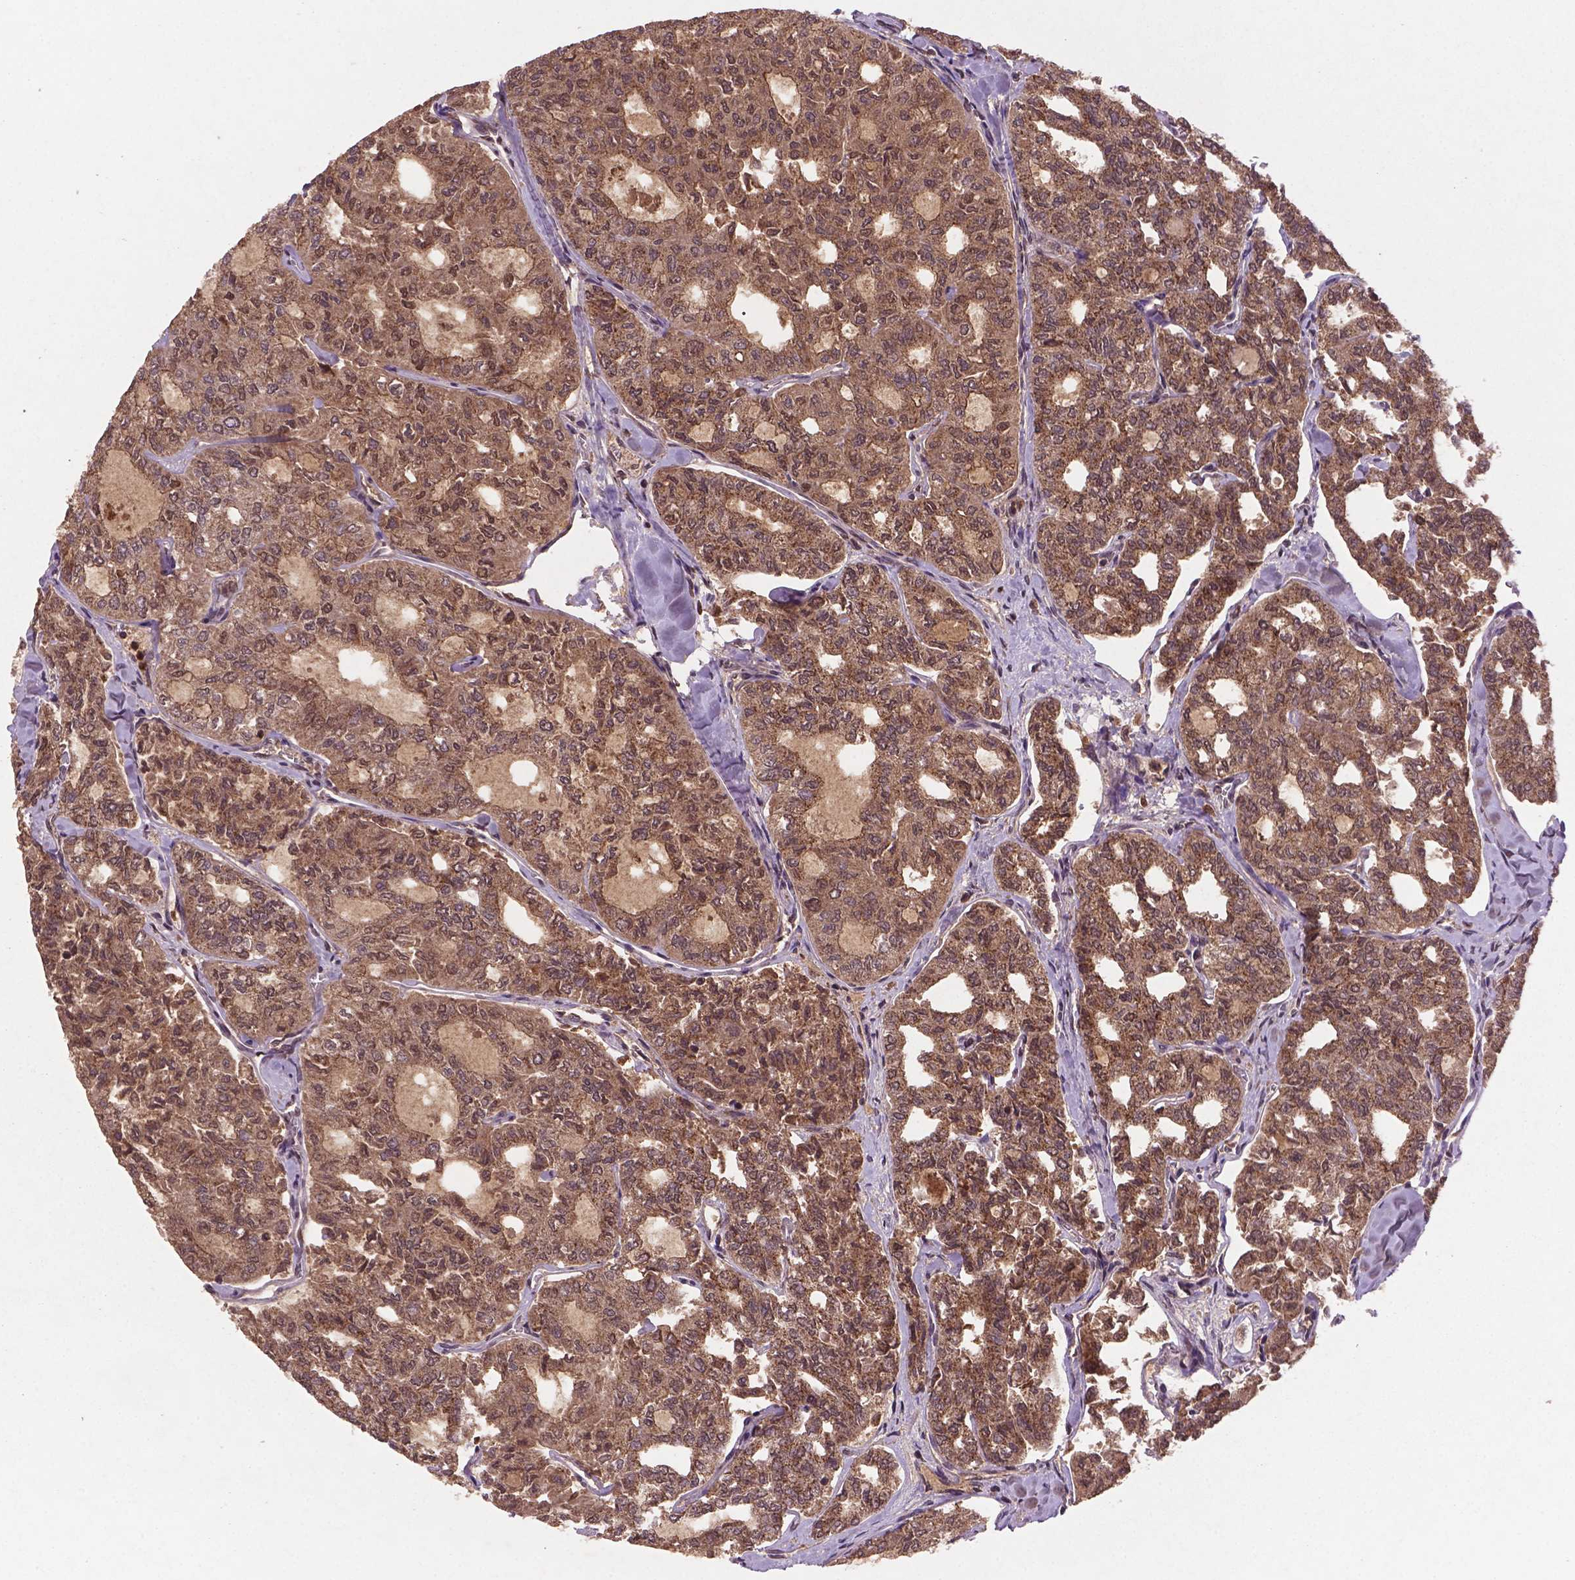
{"staining": {"intensity": "moderate", "quantity": ">75%", "location": "cytoplasmic/membranous,nuclear"}, "tissue": "thyroid cancer", "cell_type": "Tumor cells", "image_type": "cancer", "snomed": [{"axis": "morphology", "description": "Follicular adenoma carcinoma, NOS"}, {"axis": "topography", "description": "Thyroid gland"}], "caption": "Thyroid follicular adenoma carcinoma was stained to show a protein in brown. There is medium levels of moderate cytoplasmic/membranous and nuclear expression in approximately >75% of tumor cells.", "gene": "NIPAL2", "patient": {"sex": "male", "age": 75}}